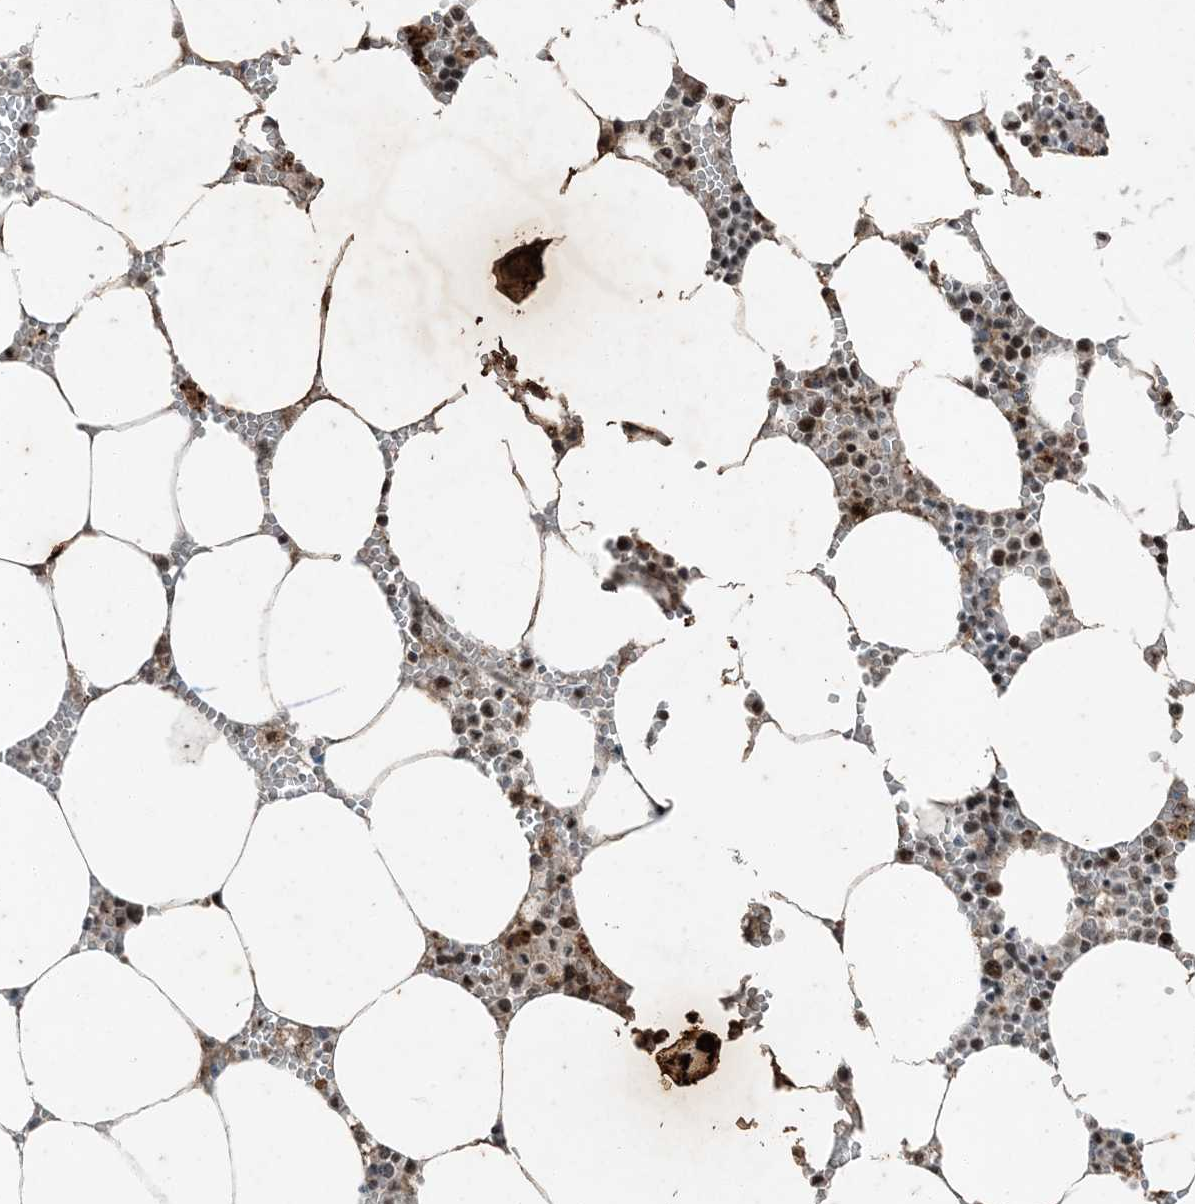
{"staining": {"intensity": "moderate", "quantity": "25%-75%", "location": "nuclear"}, "tissue": "bone marrow", "cell_type": "Hematopoietic cells", "image_type": "normal", "snomed": [{"axis": "morphology", "description": "Normal tissue, NOS"}, {"axis": "topography", "description": "Bone marrow"}], "caption": "An IHC image of unremarkable tissue is shown. Protein staining in brown highlights moderate nuclear positivity in bone marrow within hematopoietic cells.", "gene": "TADA2B", "patient": {"sex": "male", "age": 70}}